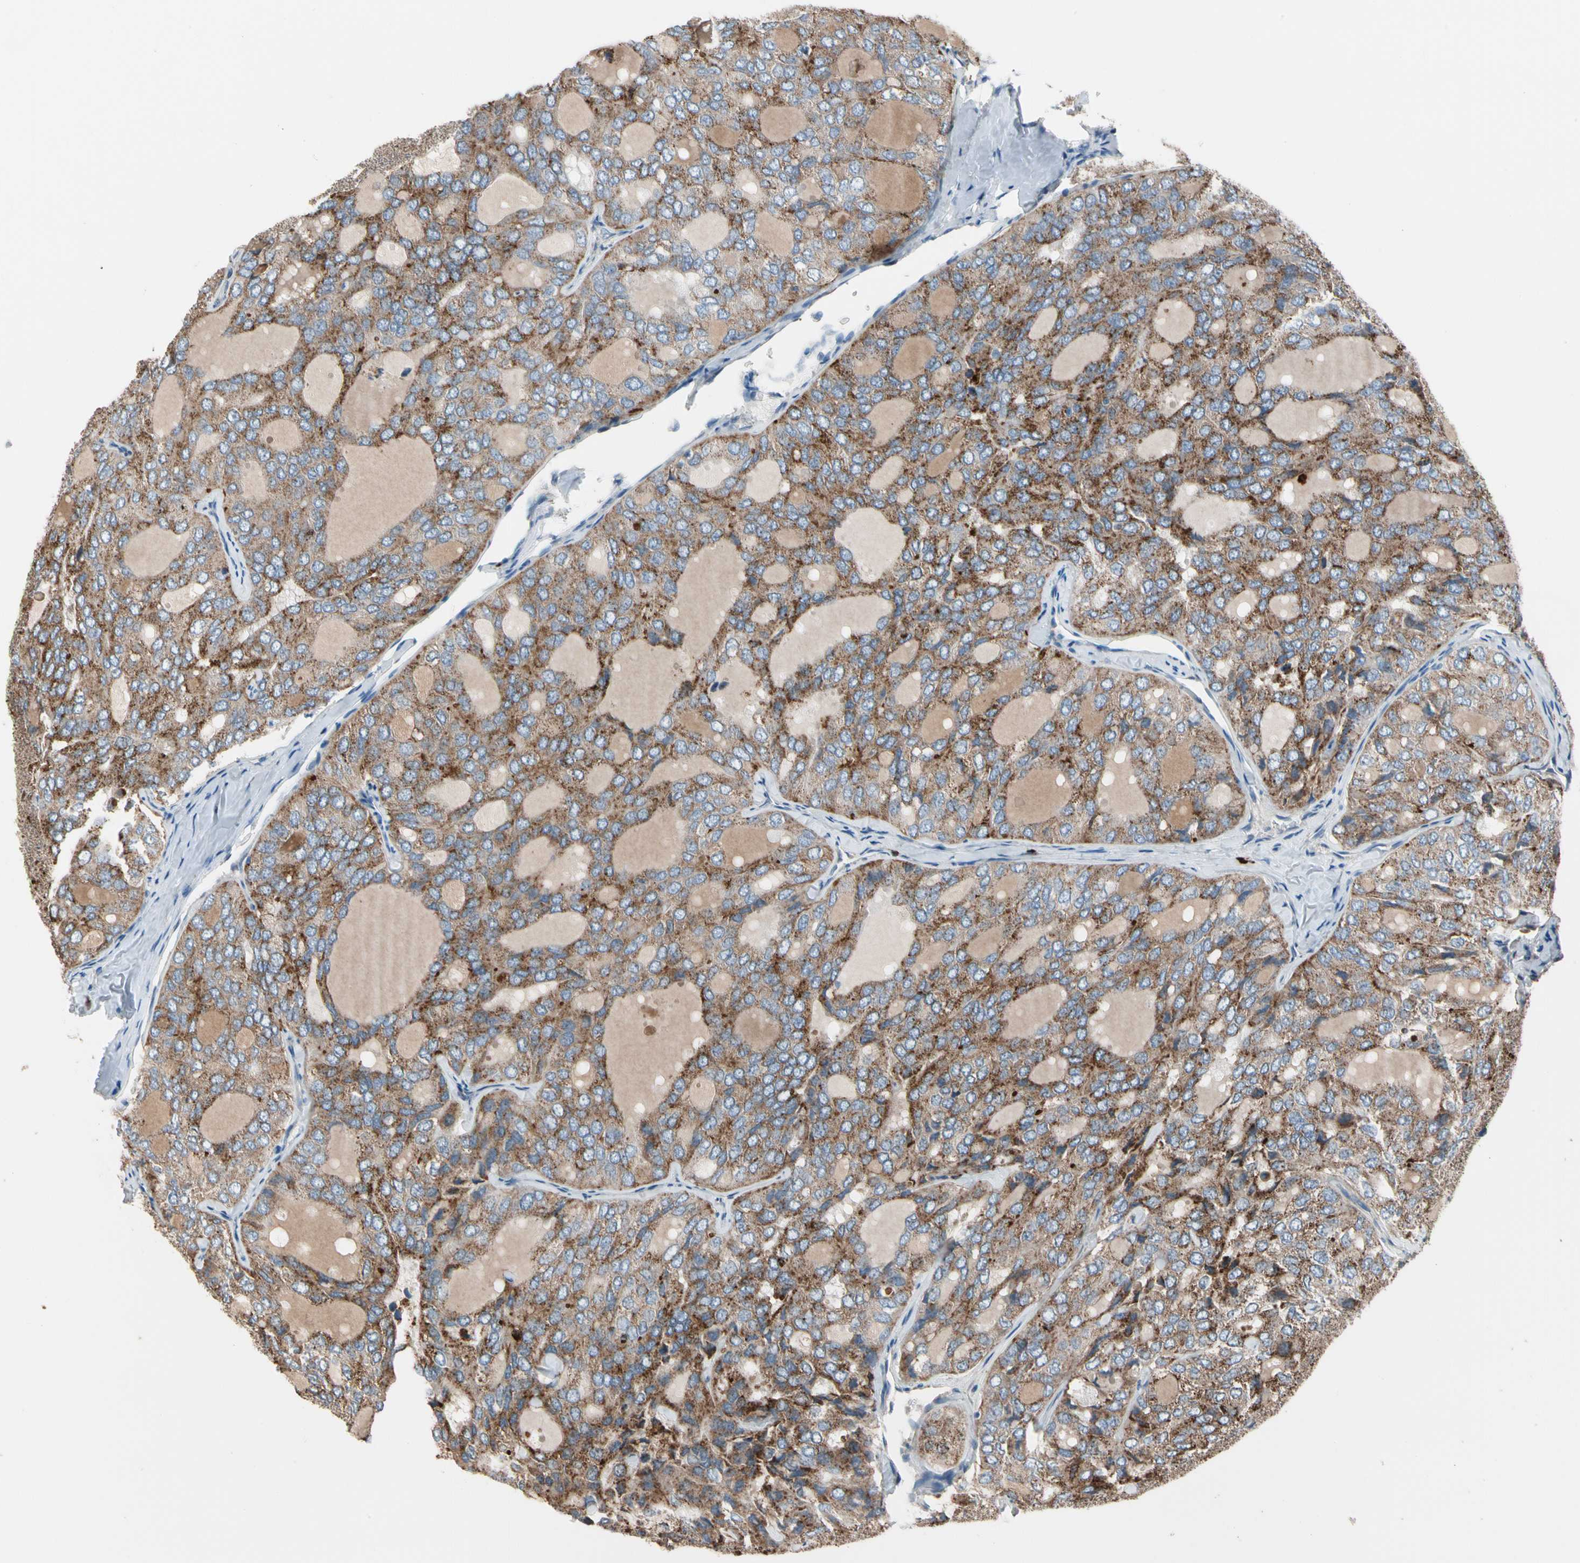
{"staining": {"intensity": "moderate", "quantity": ">75%", "location": "cytoplasmic/membranous"}, "tissue": "thyroid cancer", "cell_type": "Tumor cells", "image_type": "cancer", "snomed": [{"axis": "morphology", "description": "Follicular adenoma carcinoma, NOS"}, {"axis": "topography", "description": "Thyroid gland"}], "caption": "High-magnification brightfield microscopy of thyroid cancer (follicular adenoma carcinoma) stained with DAB (brown) and counterstained with hematoxylin (blue). tumor cells exhibit moderate cytoplasmic/membranous expression is seen in approximately>75% of cells.", "gene": "GM2A", "patient": {"sex": "male", "age": 75}}